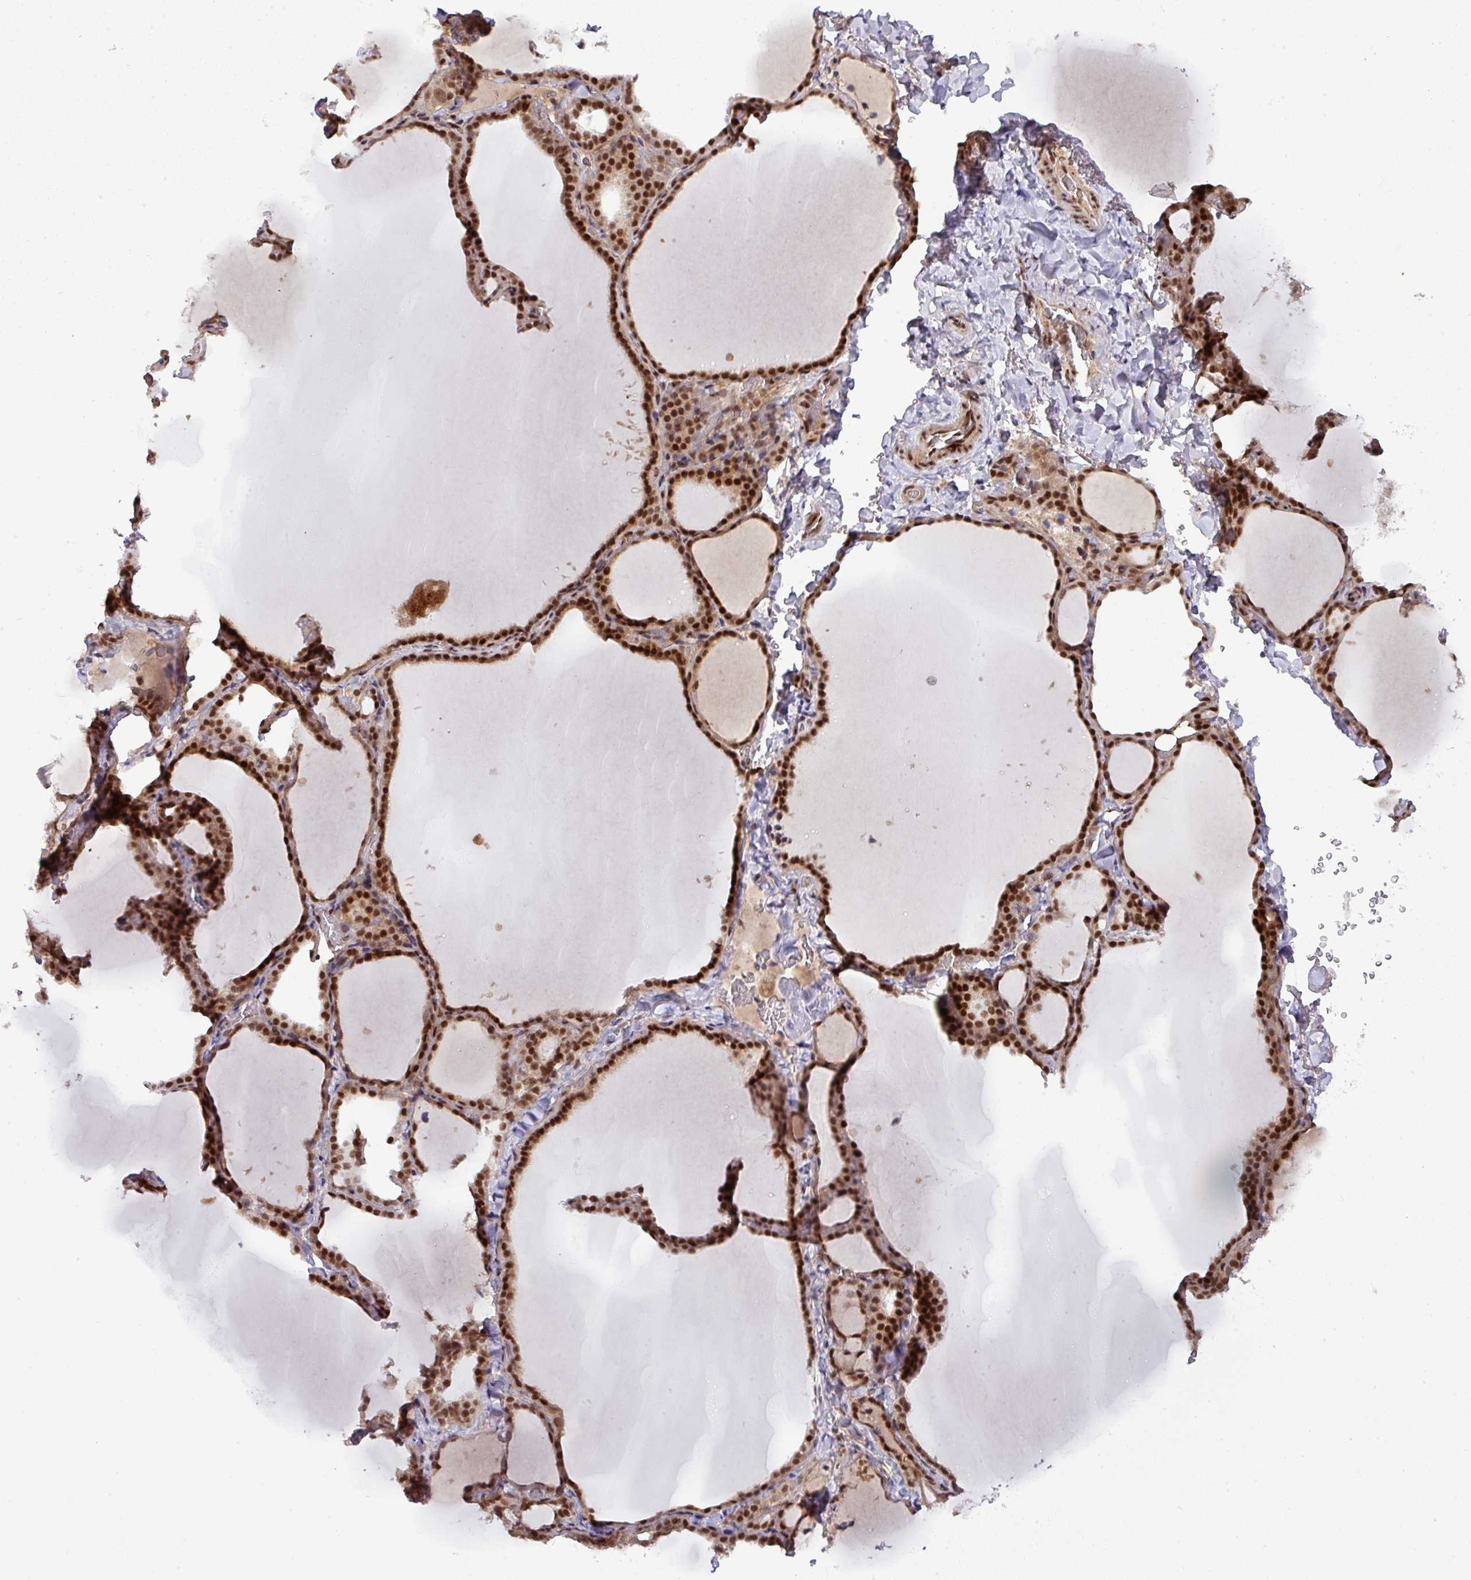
{"staining": {"intensity": "strong", "quantity": ">75%", "location": "nuclear"}, "tissue": "thyroid gland", "cell_type": "Glandular cells", "image_type": "normal", "snomed": [{"axis": "morphology", "description": "Normal tissue, NOS"}, {"axis": "topography", "description": "Thyroid gland"}], "caption": "Strong nuclear staining for a protein is appreciated in about >75% of glandular cells of normal thyroid gland using immunohistochemistry (IHC).", "gene": "CIC", "patient": {"sex": "female", "age": 22}}